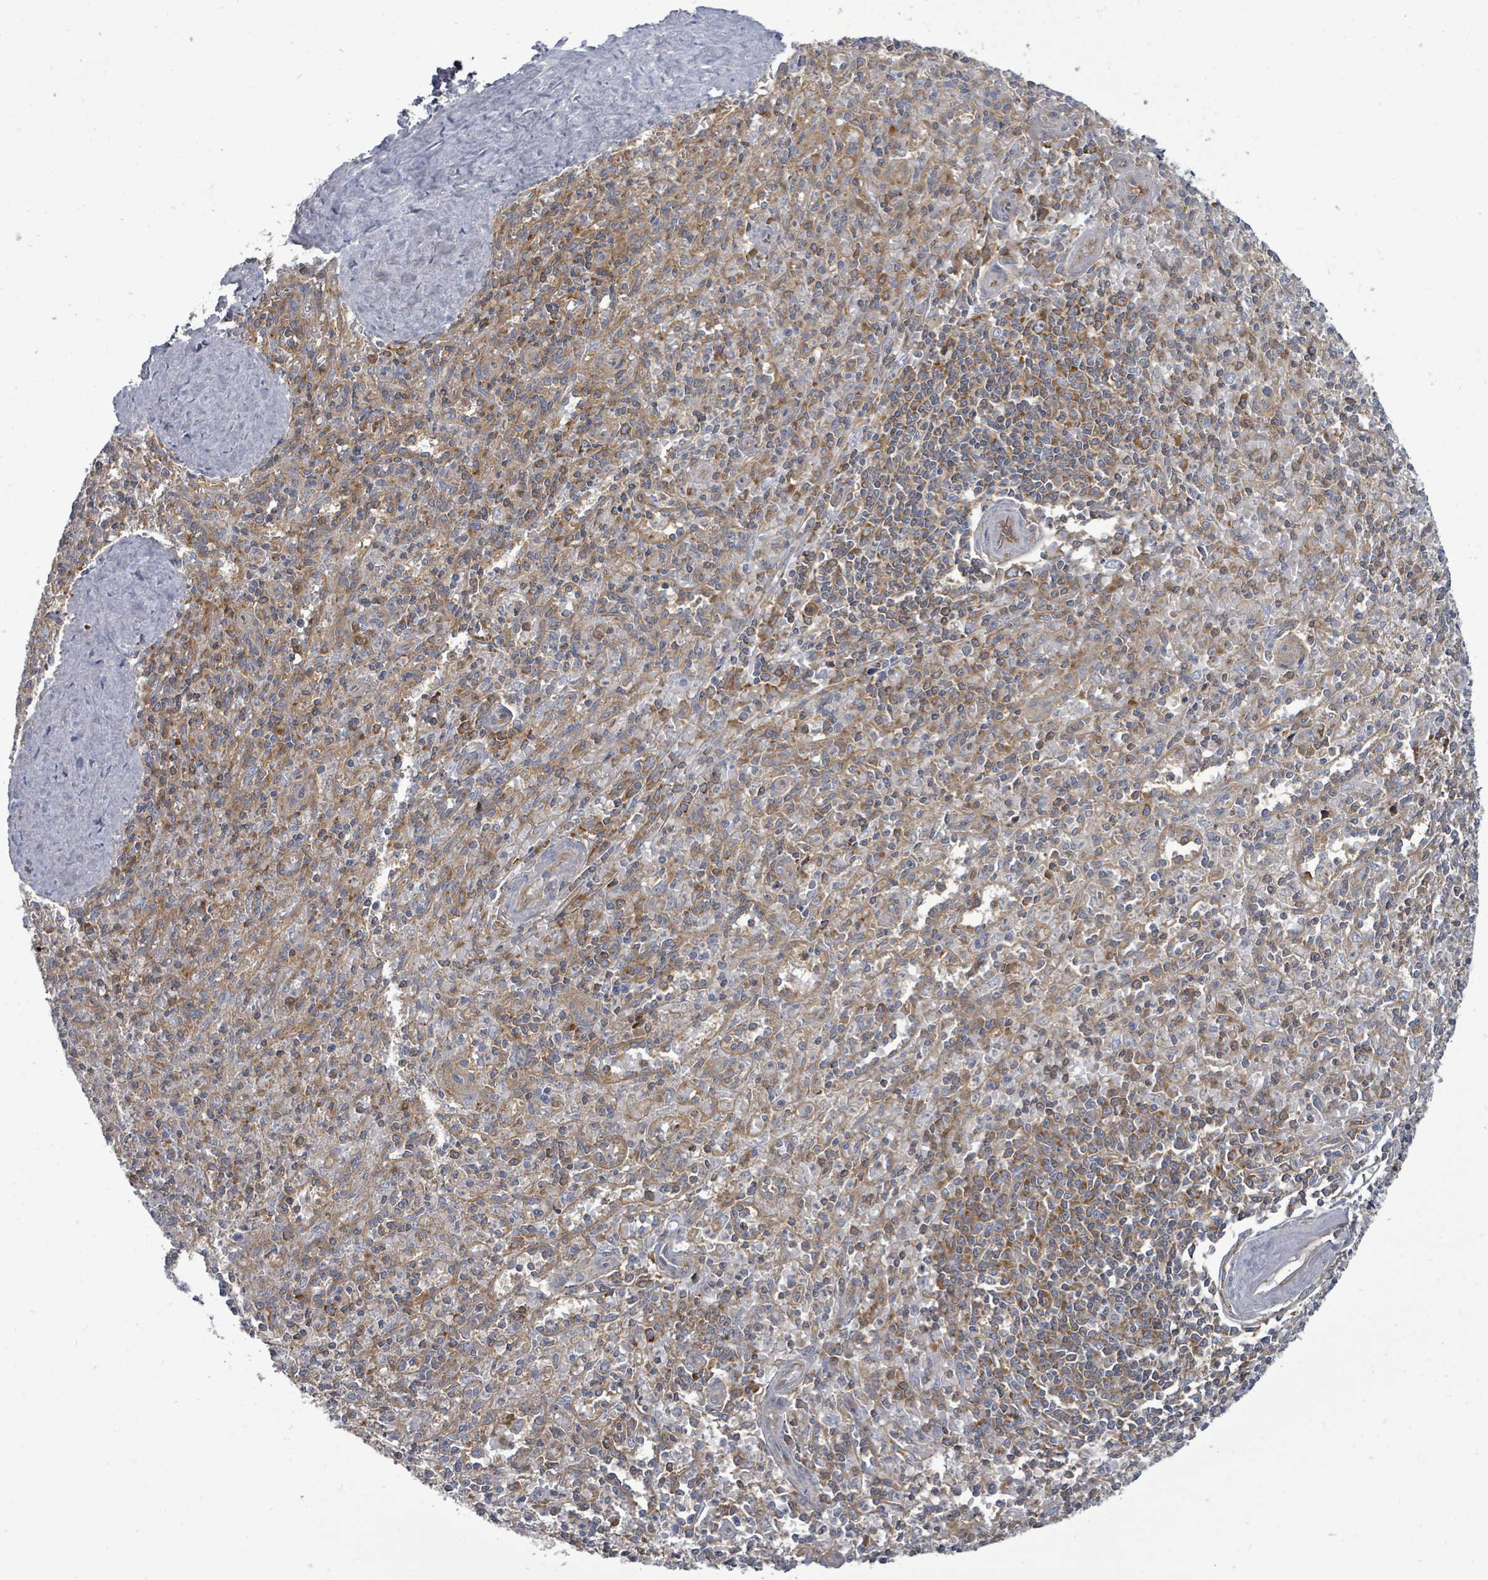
{"staining": {"intensity": "moderate", "quantity": "25%-75%", "location": "cytoplasmic/membranous"}, "tissue": "spleen", "cell_type": "Cells in red pulp", "image_type": "normal", "snomed": [{"axis": "morphology", "description": "Normal tissue, NOS"}, {"axis": "topography", "description": "Spleen"}], "caption": "Immunohistochemistry of benign spleen reveals medium levels of moderate cytoplasmic/membranous staining in about 25%-75% of cells in red pulp.", "gene": "EIF3CL", "patient": {"sex": "female", "age": 70}}